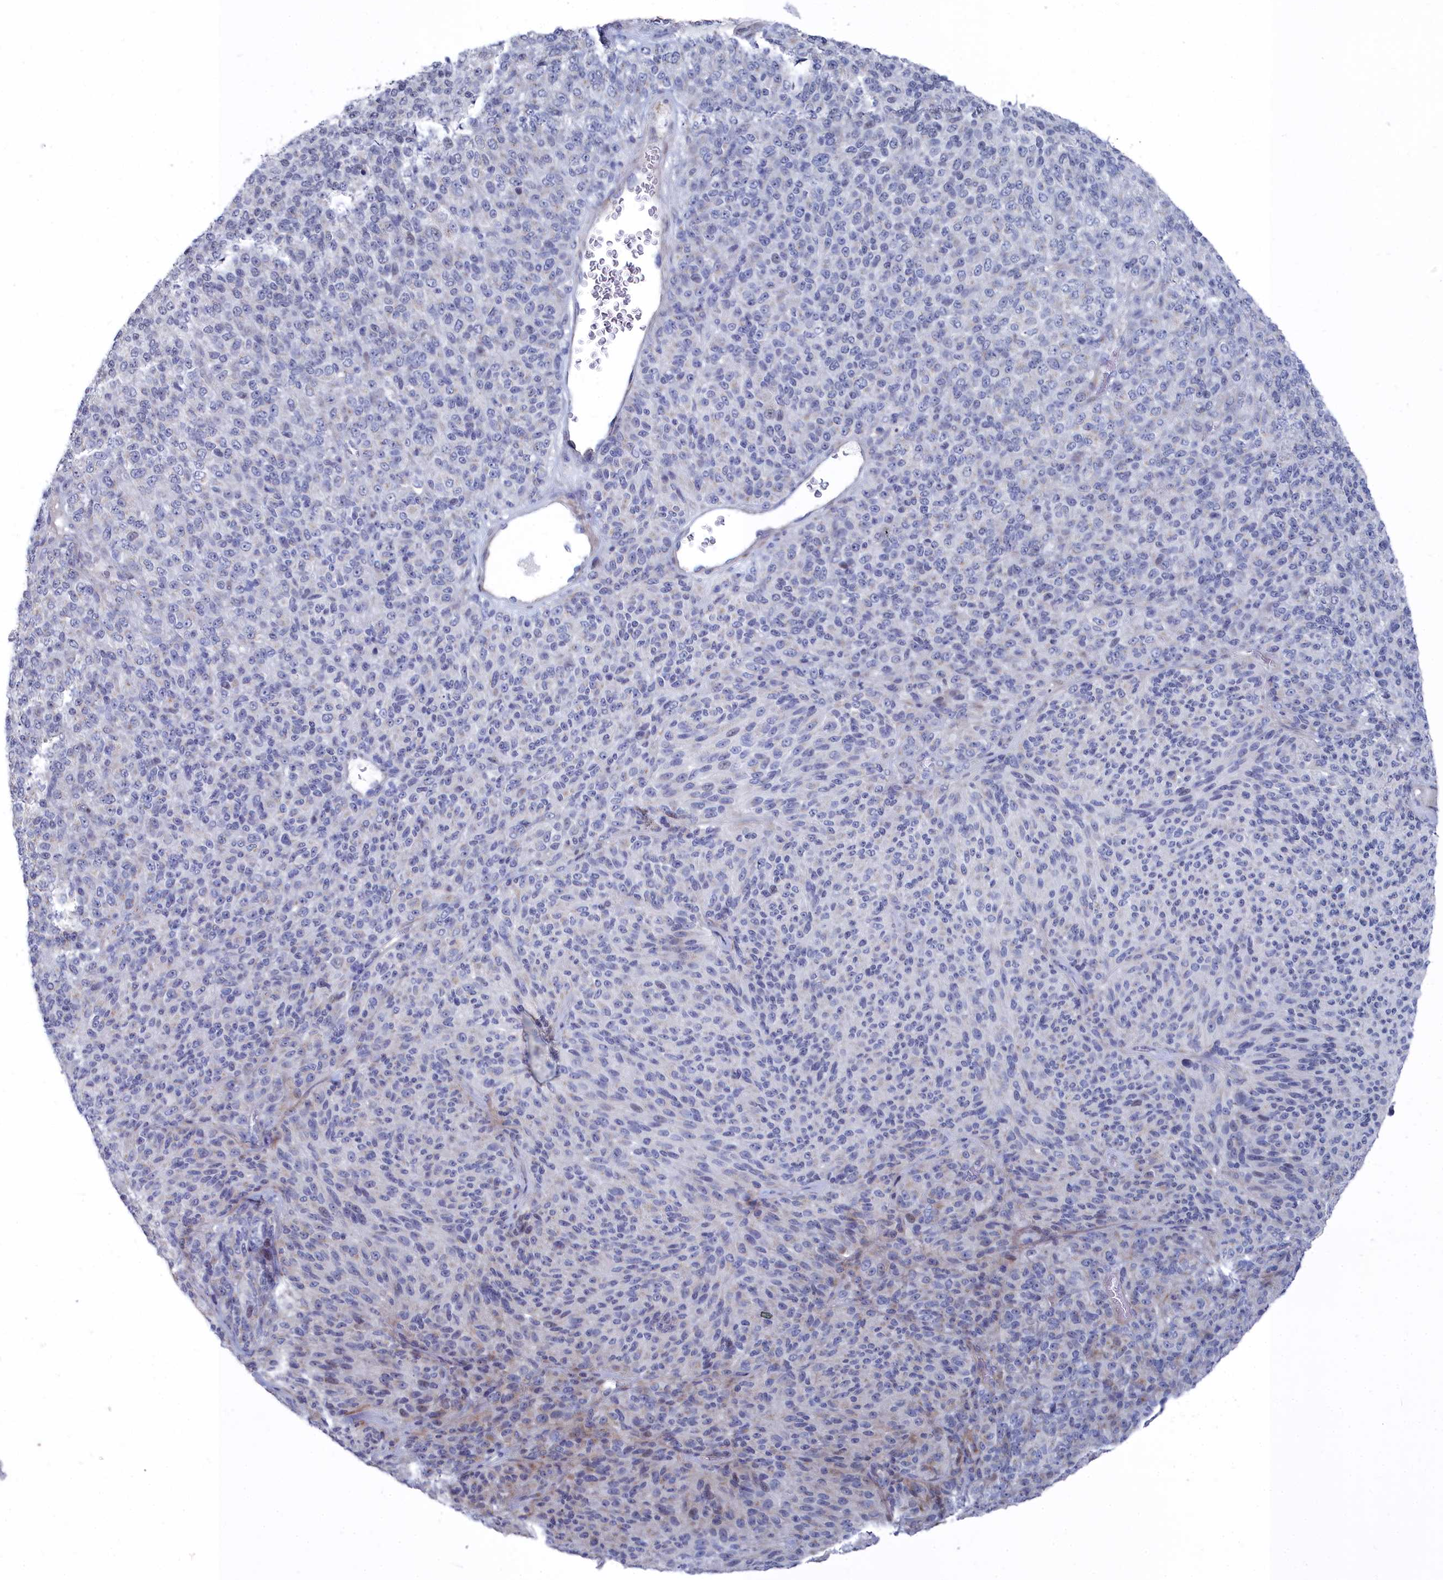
{"staining": {"intensity": "negative", "quantity": "none", "location": "none"}, "tissue": "melanoma", "cell_type": "Tumor cells", "image_type": "cancer", "snomed": [{"axis": "morphology", "description": "Malignant melanoma, Metastatic site"}, {"axis": "topography", "description": "Brain"}], "caption": "An image of melanoma stained for a protein displays no brown staining in tumor cells.", "gene": "SHISAL2A", "patient": {"sex": "female", "age": 56}}